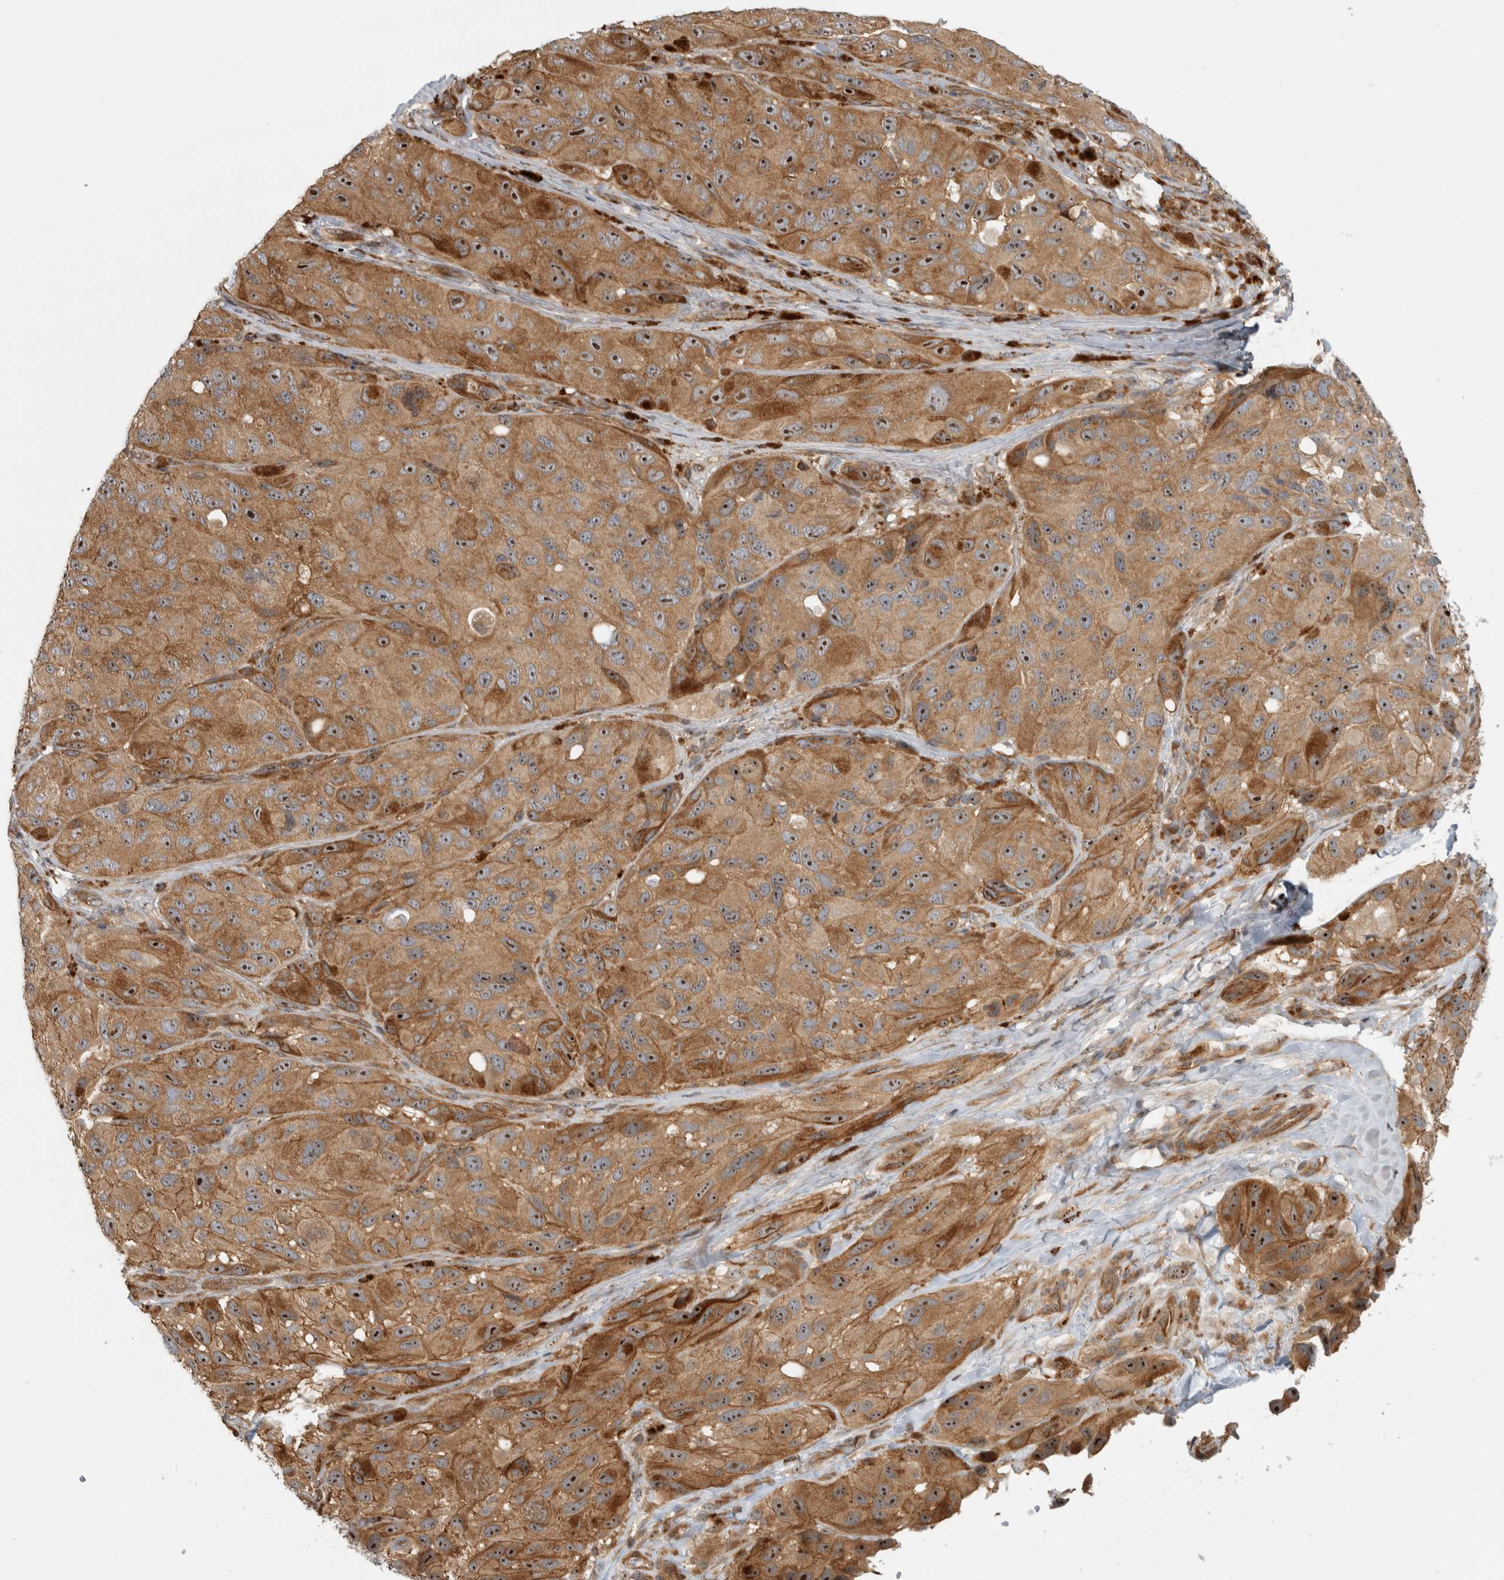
{"staining": {"intensity": "moderate", "quantity": ">75%", "location": "cytoplasmic/membranous,nuclear"}, "tissue": "melanoma", "cell_type": "Tumor cells", "image_type": "cancer", "snomed": [{"axis": "morphology", "description": "Malignant melanoma, NOS"}, {"axis": "topography", "description": "Skin"}], "caption": "Moderate cytoplasmic/membranous and nuclear positivity for a protein is present in approximately >75% of tumor cells of malignant melanoma using immunohistochemistry (IHC).", "gene": "WASF2", "patient": {"sex": "female", "age": 73}}